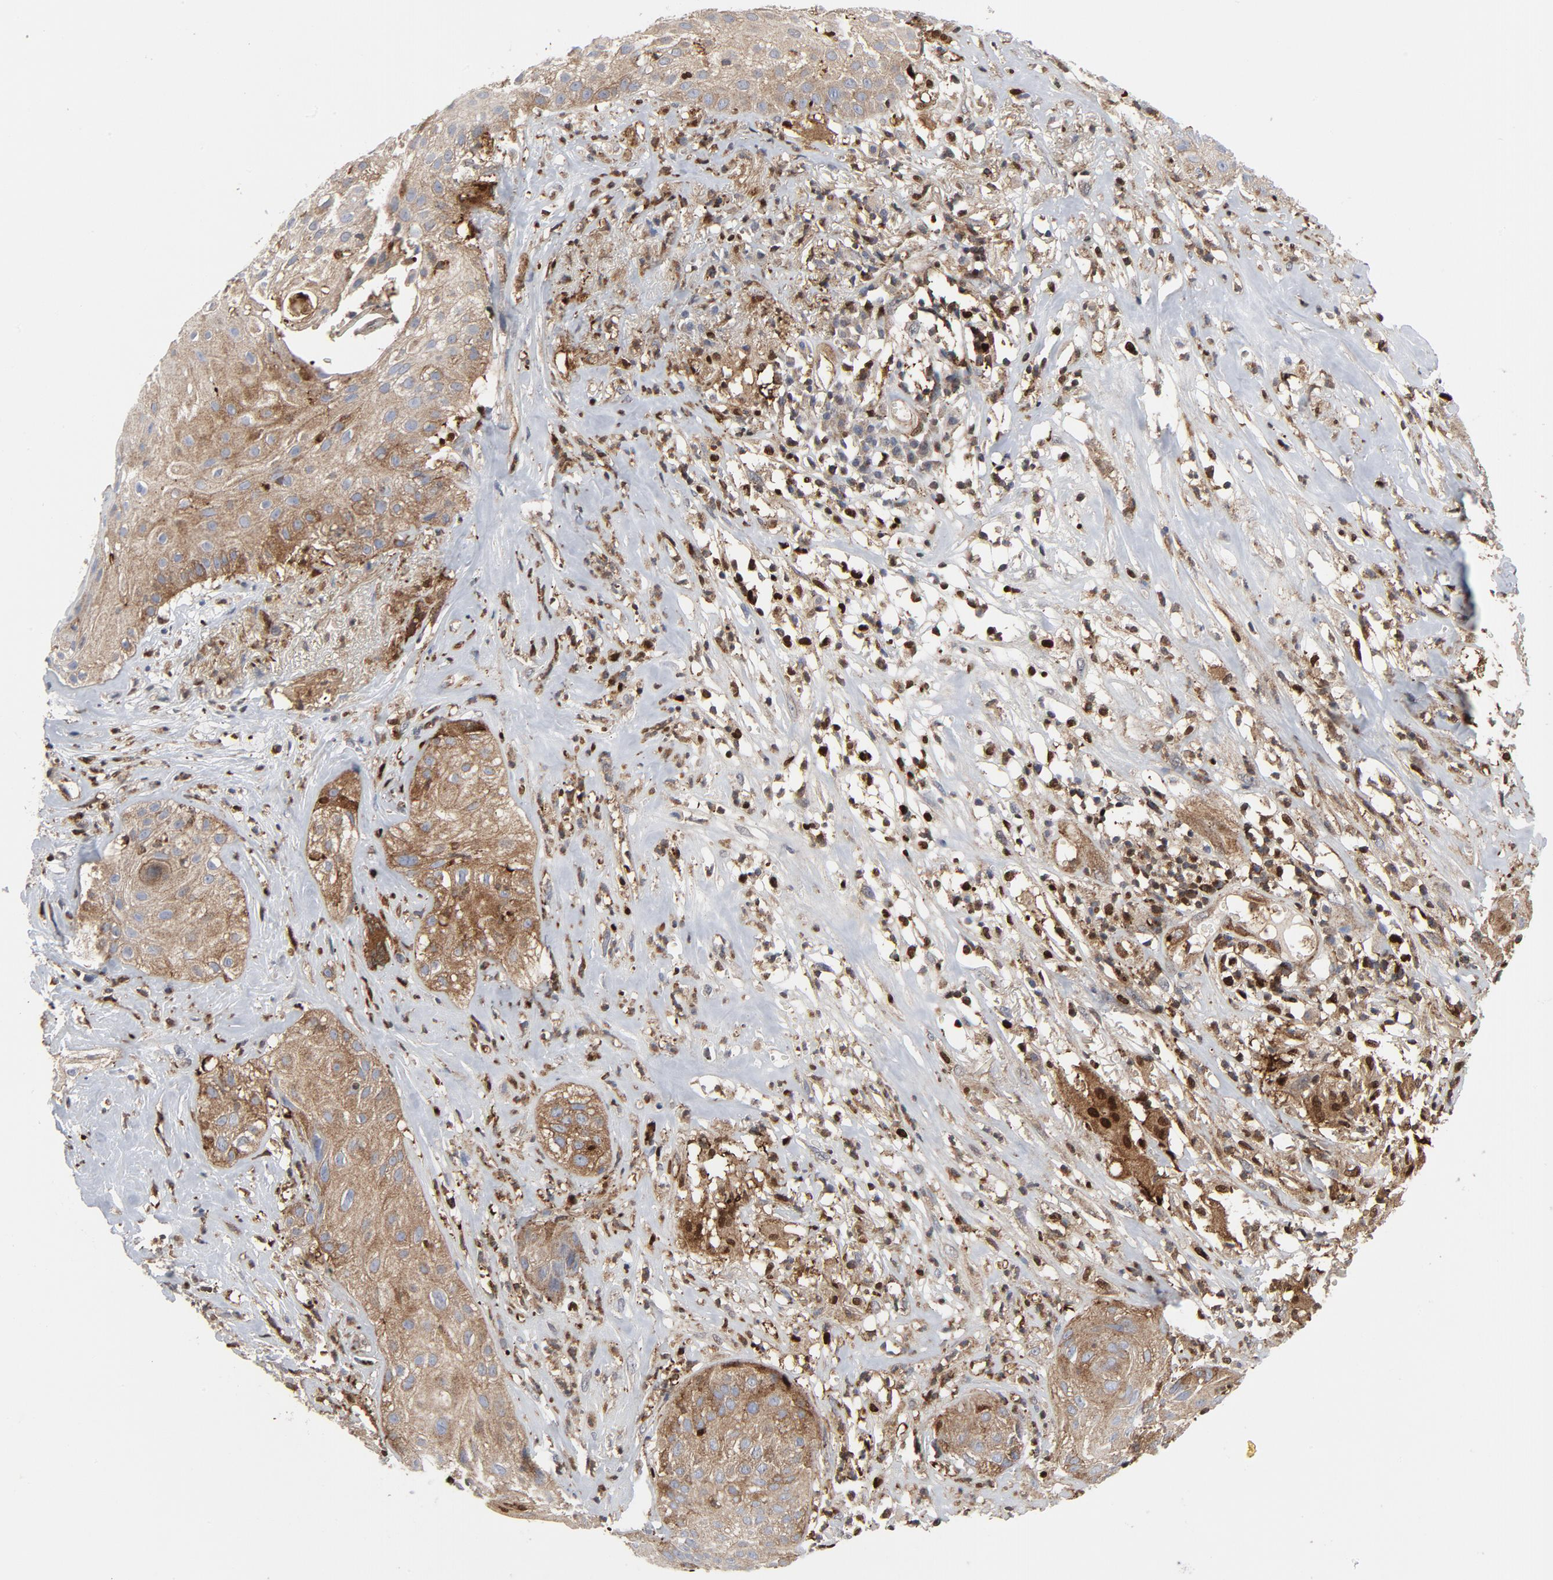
{"staining": {"intensity": "moderate", "quantity": ">75%", "location": "cytoplasmic/membranous"}, "tissue": "skin cancer", "cell_type": "Tumor cells", "image_type": "cancer", "snomed": [{"axis": "morphology", "description": "Squamous cell carcinoma, NOS"}, {"axis": "topography", "description": "Skin"}], "caption": "Immunohistochemistry staining of squamous cell carcinoma (skin), which displays medium levels of moderate cytoplasmic/membranous expression in approximately >75% of tumor cells indicating moderate cytoplasmic/membranous protein expression. The staining was performed using DAB (brown) for protein detection and nuclei were counterstained in hematoxylin (blue).", "gene": "YES1", "patient": {"sex": "male", "age": 65}}